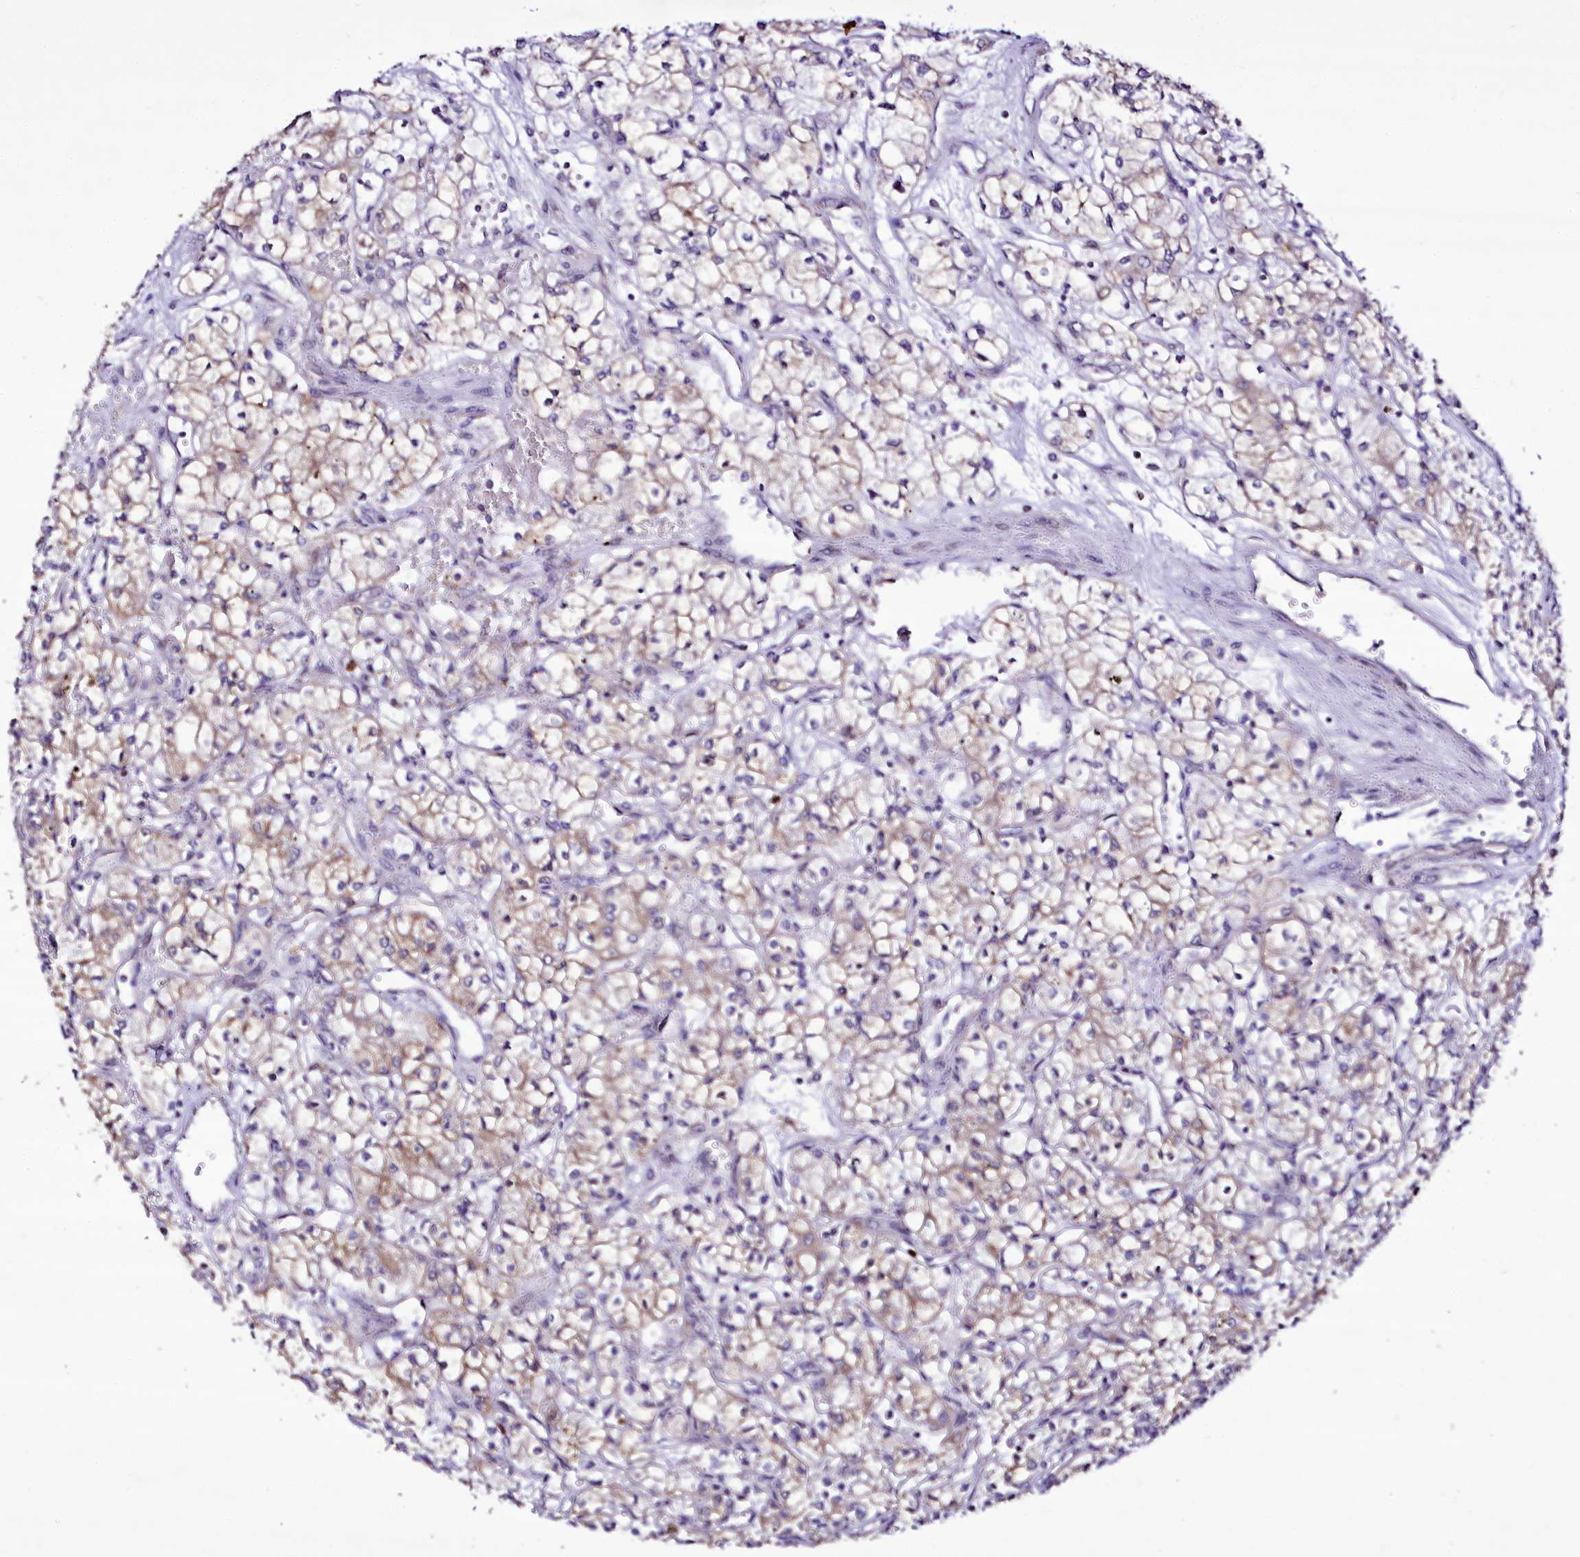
{"staining": {"intensity": "weak", "quantity": "<25%", "location": "cytoplasmic/membranous"}, "tissue": "renal cancer", "cell_type": "Tumor cells", "image_type": "cancer", "snomed": [{"axis": "morphology", "description": "Adenocarcinoma, NOS"}, {"axis": "topography", "description": "Kidney"}], "caption": "Micrograph shows no protein staining in tumor cells of renal cancer (adenocarcinoma) tissue. The staining was performed using DAB to visualize the protein expression in brown, while the nuclei were stained in blue with hematoxylin (Magnification: 20x).", "gene": "ZC3H12C", "patient": {"sex": "male", "age": 59}}